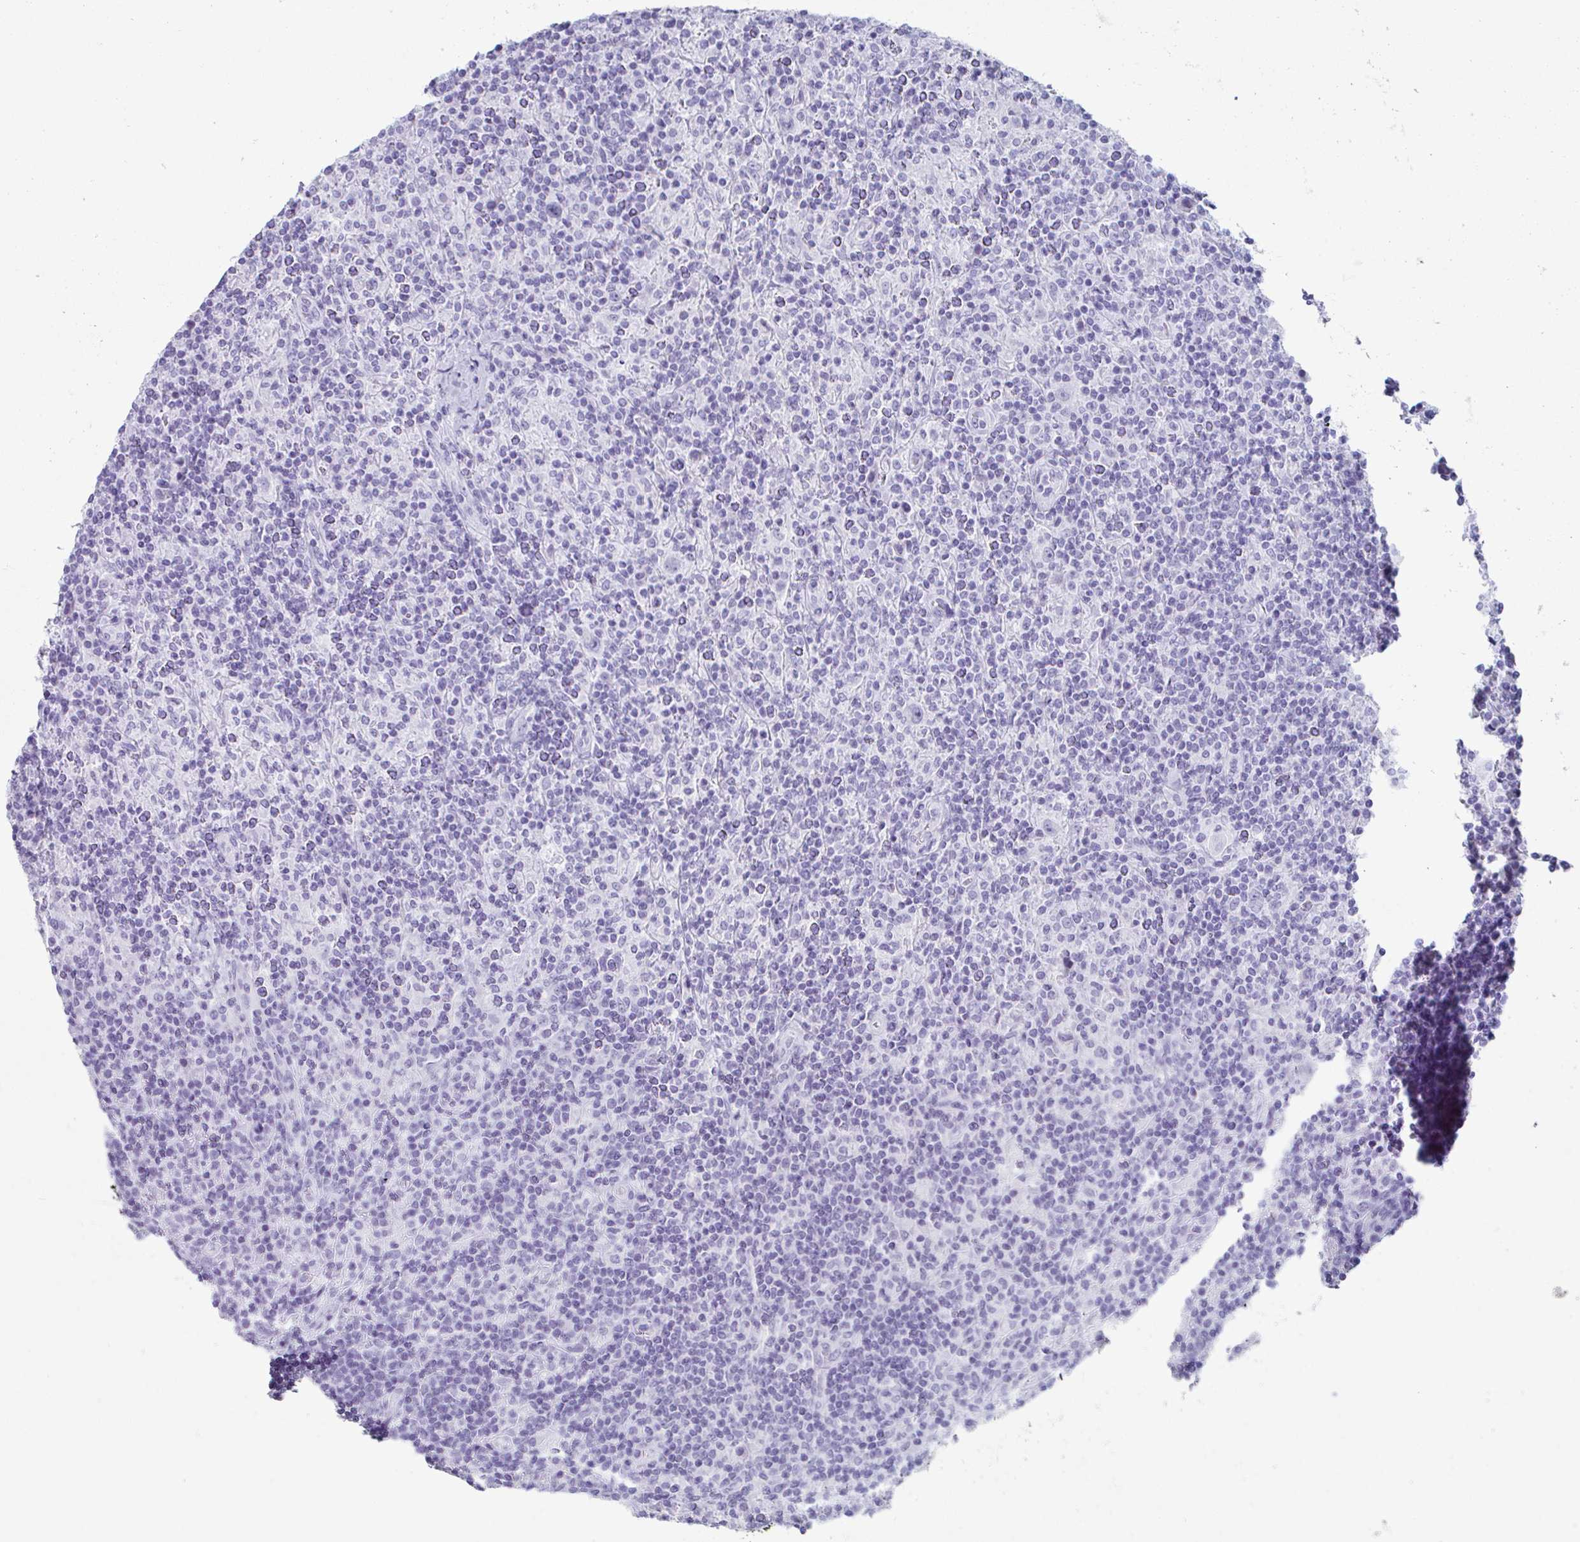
{"staining": {"intensity": "negative", "quantity": "none", "location": "none"}, "tissue": "lymphoma", "cell_type": "Tumor cells", "image_type": "cancer", "snomed": [{"axis": "morphology", "description": "Hodgkin's disease, NOS"}, {"axis": "topography", "description": "Lymph node"}], "caption": "High magnification brightfield microscopy of Hodgkin's disease stained with DAB (brown) and counterstained with hematoxylin (blue): tumor cells show no significant positivity.", "gene": "CREG2", "patient": {"sex": "male", "age": 70}}